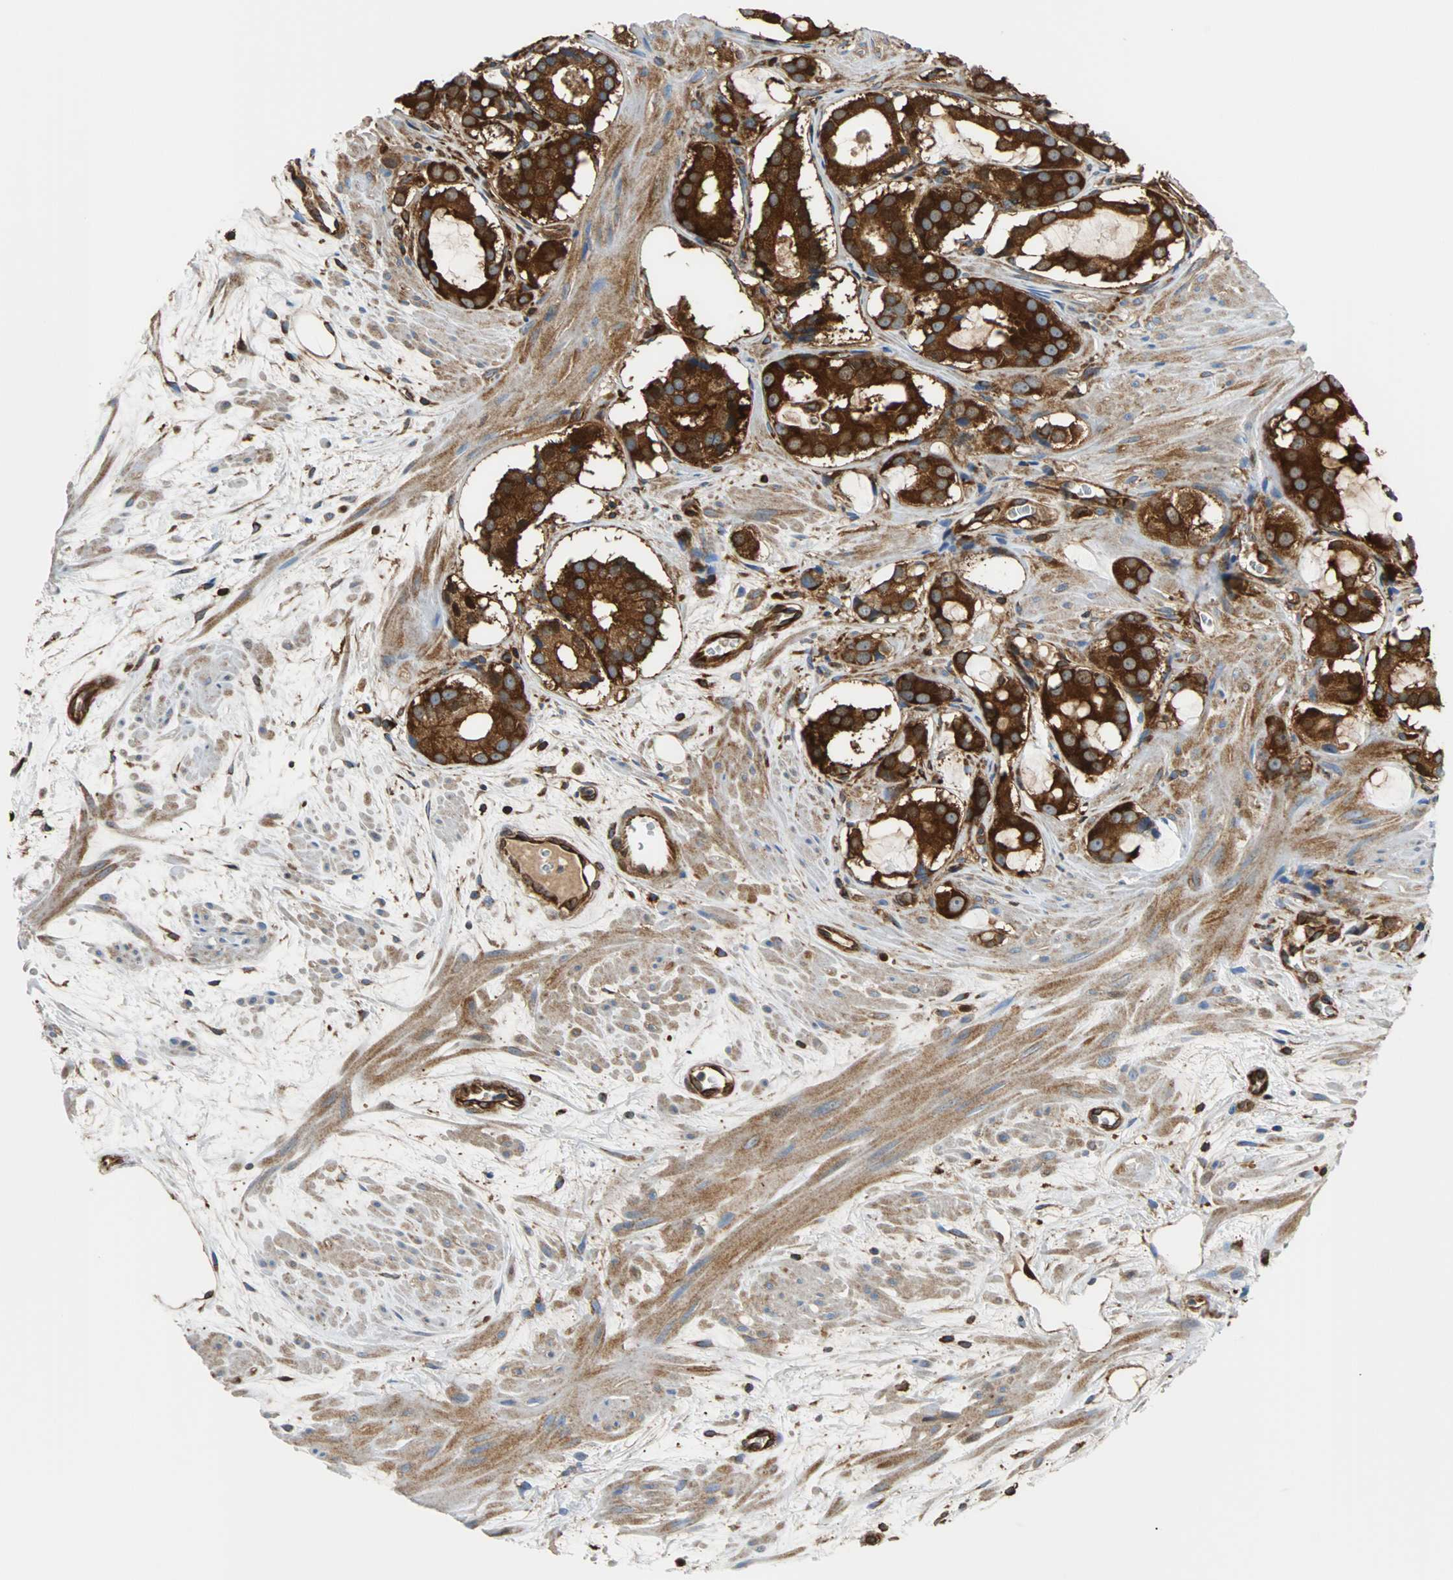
{"staining": {"intensity": "strong", "quantity": ">75%", "location": "cytoplasmic/membranous"}, "tissue": "prostate cancer", "cell_type": "Tumor cells", "image_type": "cancer", "snomed": [{"axis": "morphology", "description": "Adenocarcinoma, Low grade"}, {"axis": "topography", "description": "Prostate"}], "caption": "Immunohistochemistry (IHC) histopathology image of neoplastic tissue: human prostate cancer stained using IHC shows high levels of strong protein expression localized specifically in the cytoplasmic/membranous of tumor cells, appearing as a cytoplasmic/membranous brown color.", "gene": "RELA", "patient": {"sex": "male", "age": 57}}